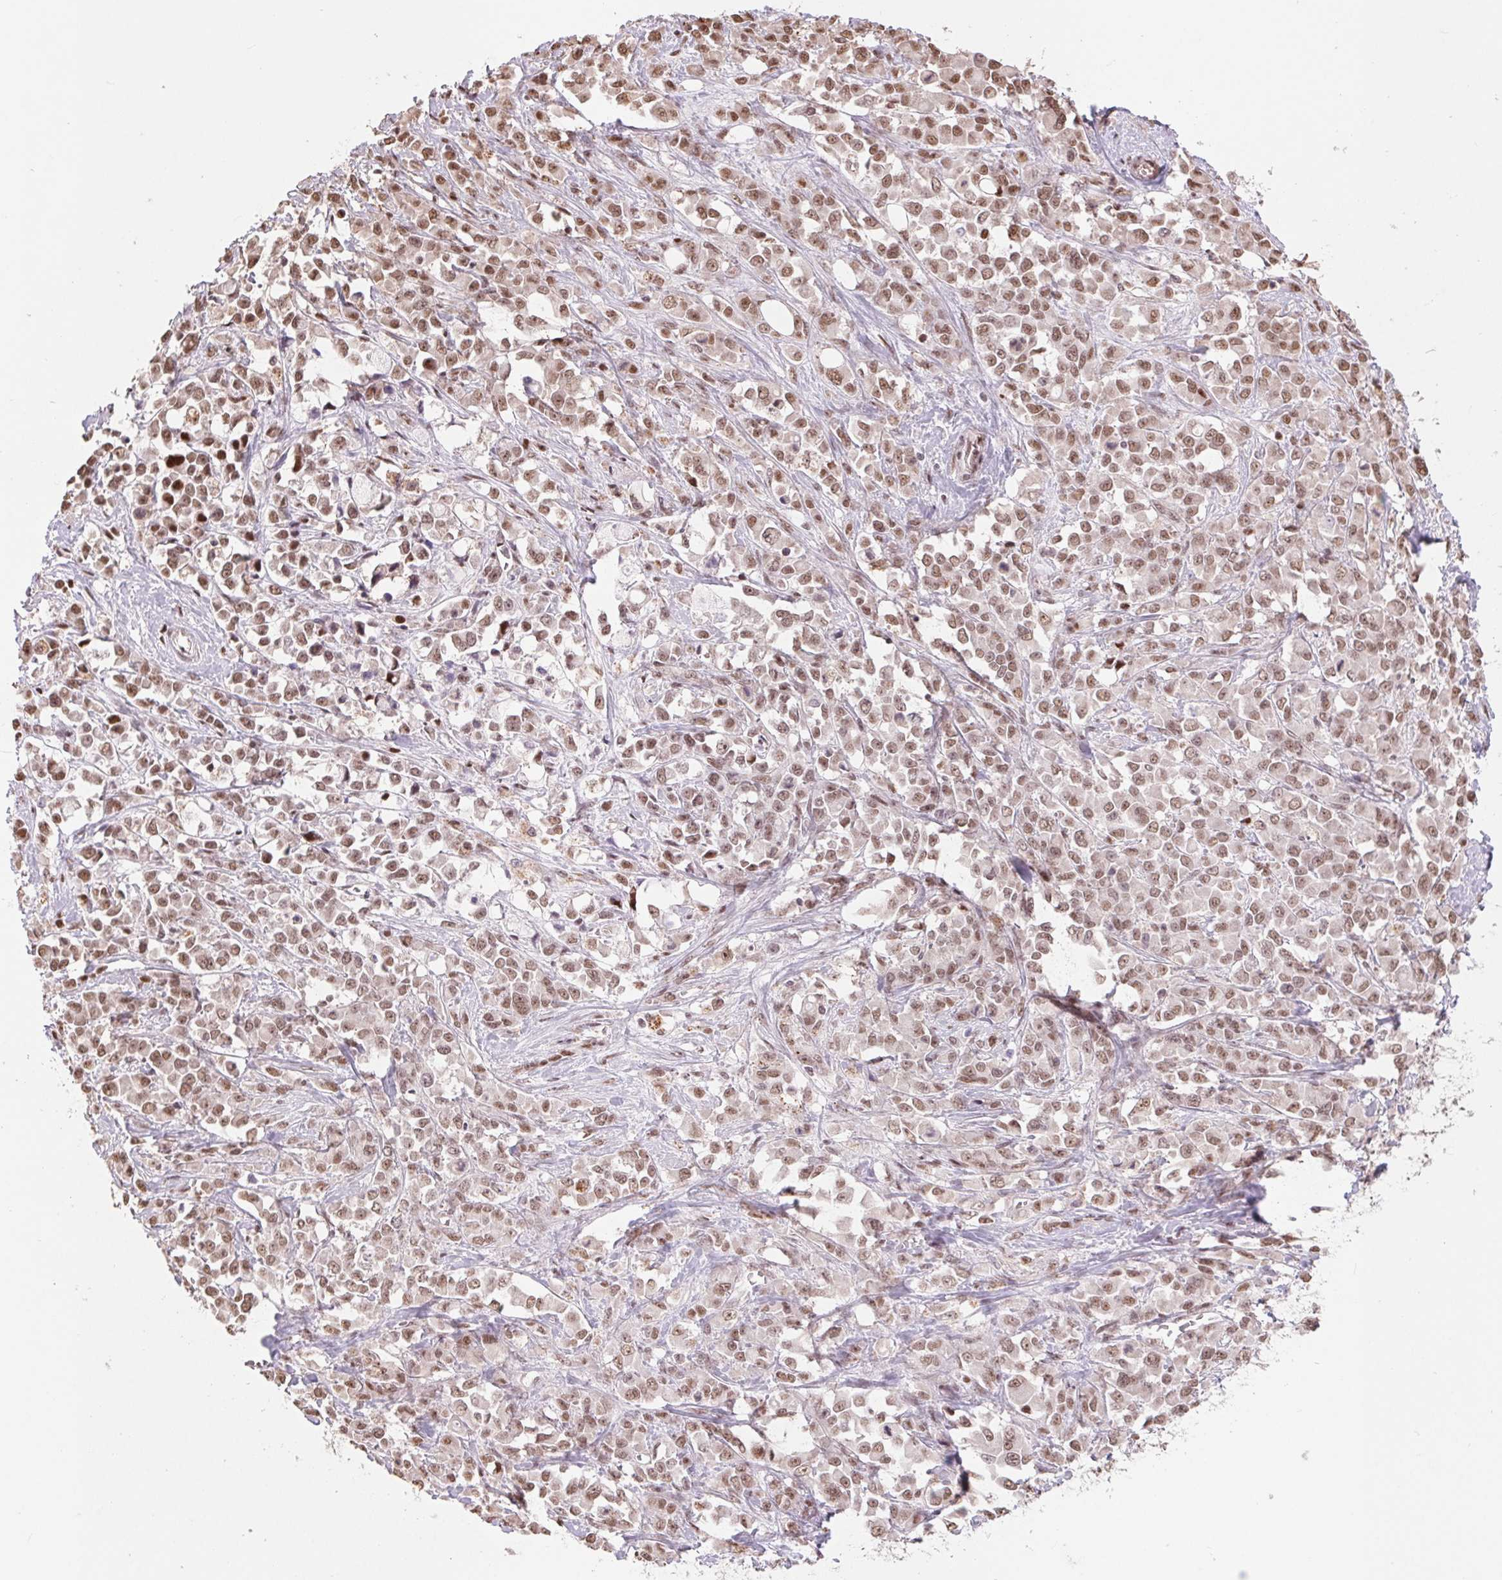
{"staining": {"intensity": "moderate", "quantity": ">75%", "location": "nuclear"}, "tissue": "stomach cancer", "cell_type": "Tumor cells", "image_type": "cancer", "snomed": [{"axis": "morphology", "description": "Adenocarcinoma, NOS"}, {"axis": "topography", "description": "Stomach"}], "caption": "A brown stain shows moderate nuclear expression of a protein in human stomach adenocarcinoma tumor cells.", "gene": "RAD23A", "patient": {"sex": "female", "age": 76}}